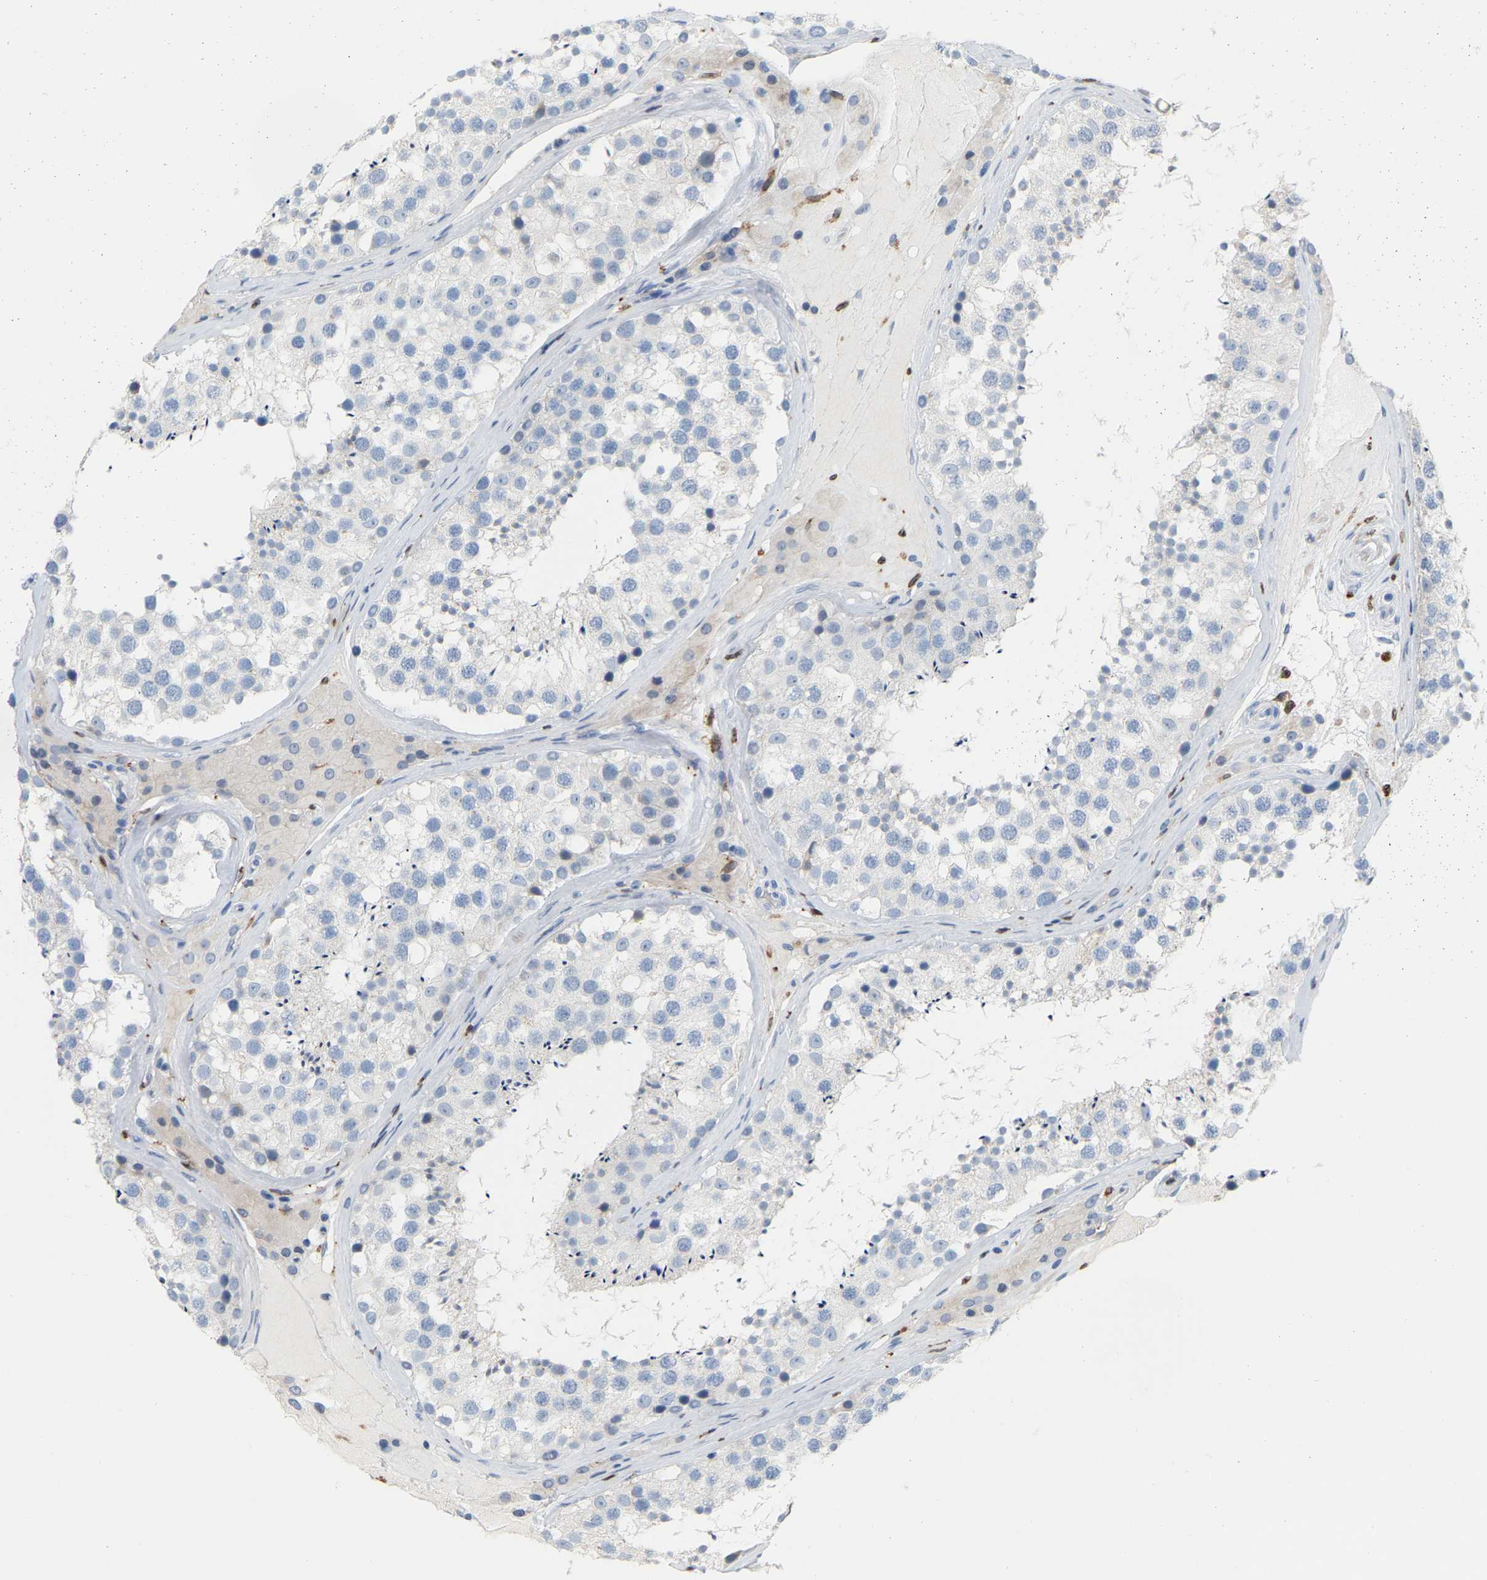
{"staining": {"intensity": "negative", "quantity": "none", "location": "none"}, "tissue": "testis", "cell_type": "Cells in seminiferous ducts", "image_type": "normal", "snomed": [{"axis": "morphology", "description": "Normal tissue, NOS"}, {"axis": "topography", "description": "Testis"}], "caption": "Protein analysis of unremarkable testis exhibits no significant expression in cells in seminiferous ducts. The staining is performed using DAB (3,3'-diaminobenzidine) brown chromogen with nuclei counter-stained in using hematoxylin.", "gene": "PTGS1", "patient": {"sex": "male", "age": 46}}